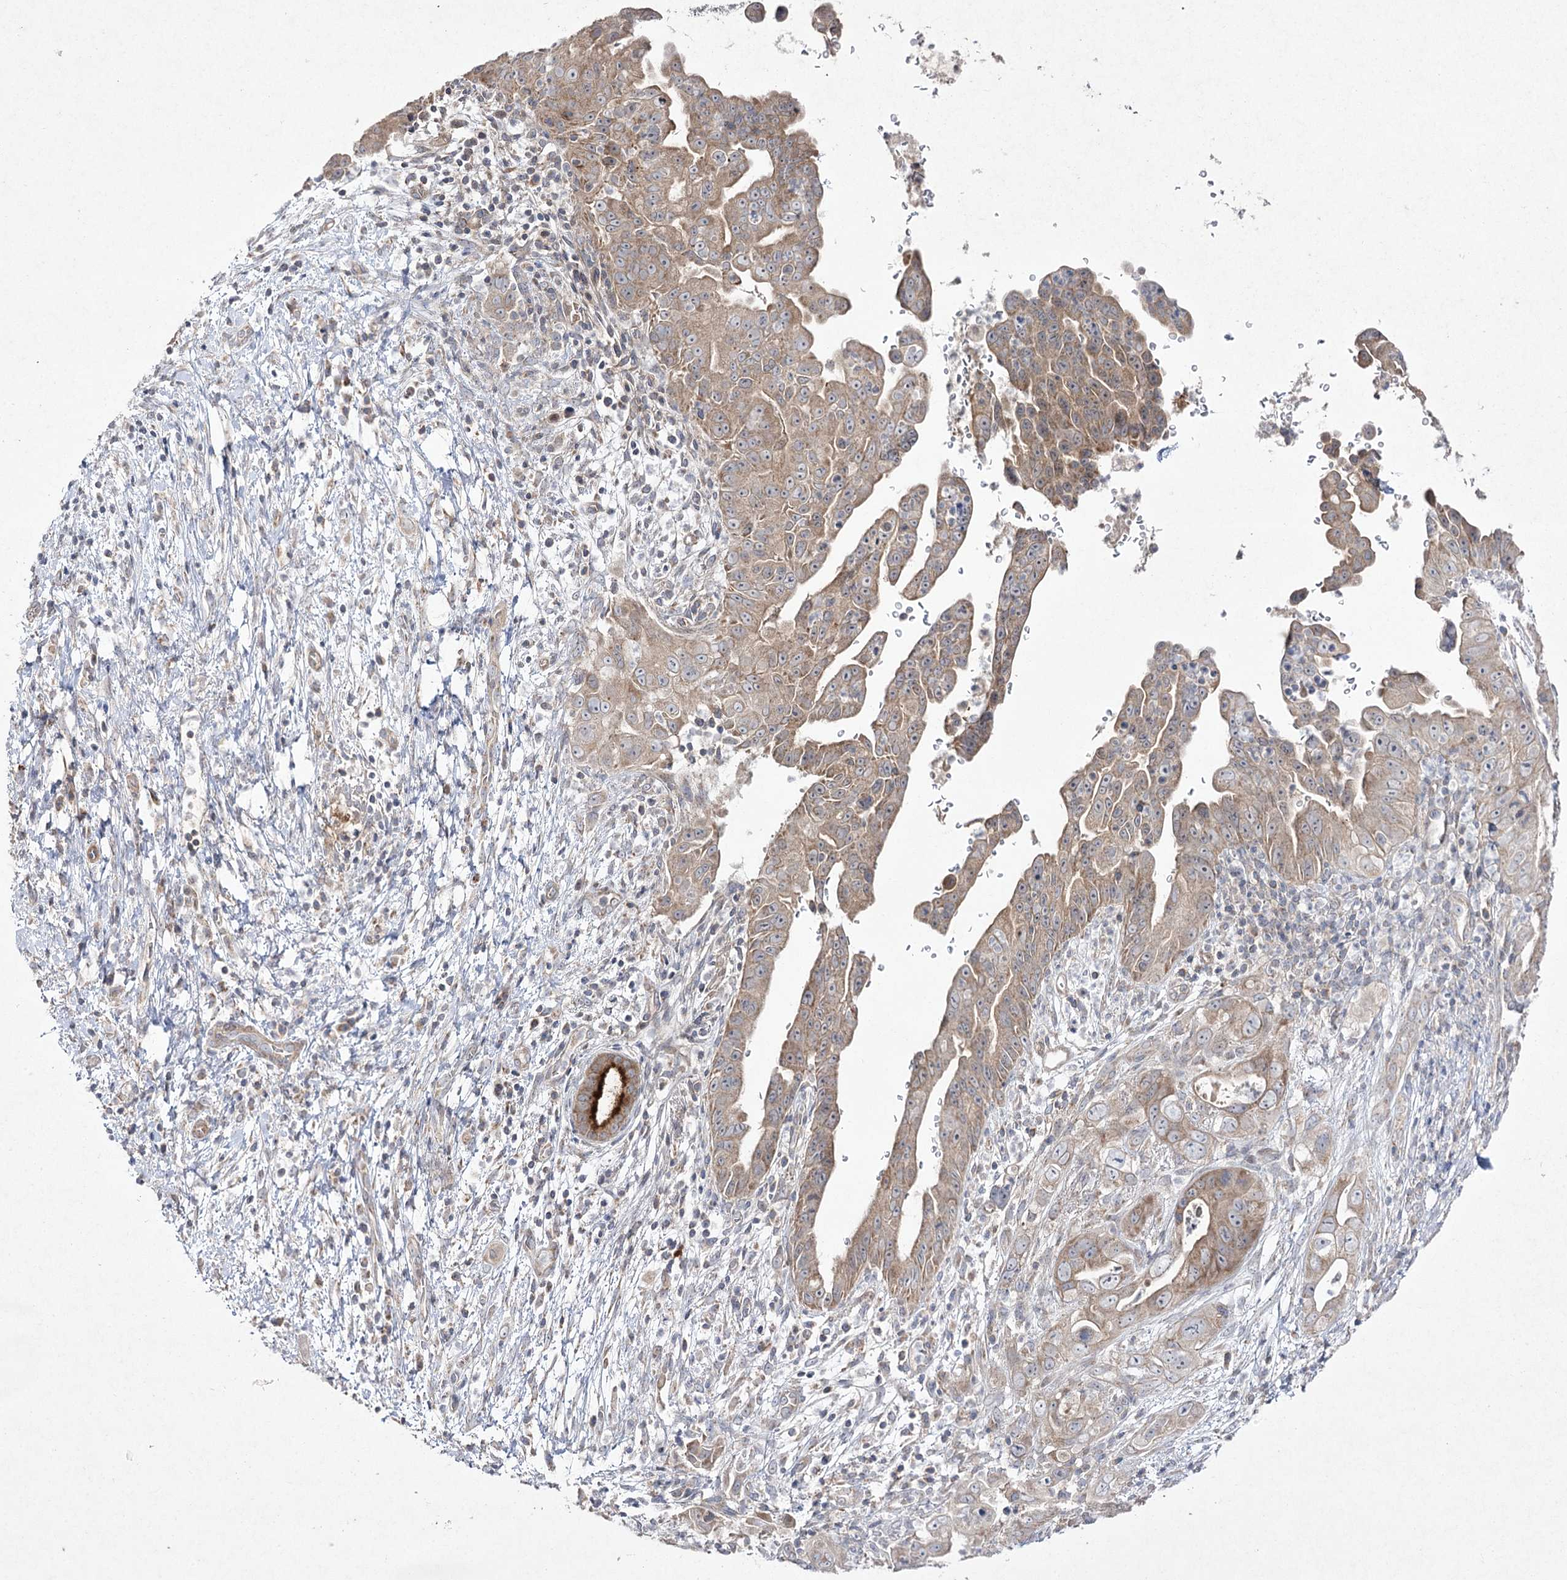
{"staining": {"intensity": "moderate", "quantity": ">75%", "location": "cytoplasmic/membranous"}, "tissue": "pancreatic cancer", "cell_type": "Tumor cells", "image_type": "cancer", "snomed": [{"axis": "morphology", "description": "Adenocarcinoma, NOS"}, {"axis": "topography", "description": "Pancreas"}], "caption": "IHC histopathology image of human pancreatic adenocarcinoma stained for a protein (brown), which demonstrates medium levels of moderate cytoplasmic/membranous expression in approximately >75% of tumor cells.", "gene": "FANCL", "patient": {"sex": "female", "age": 78}}